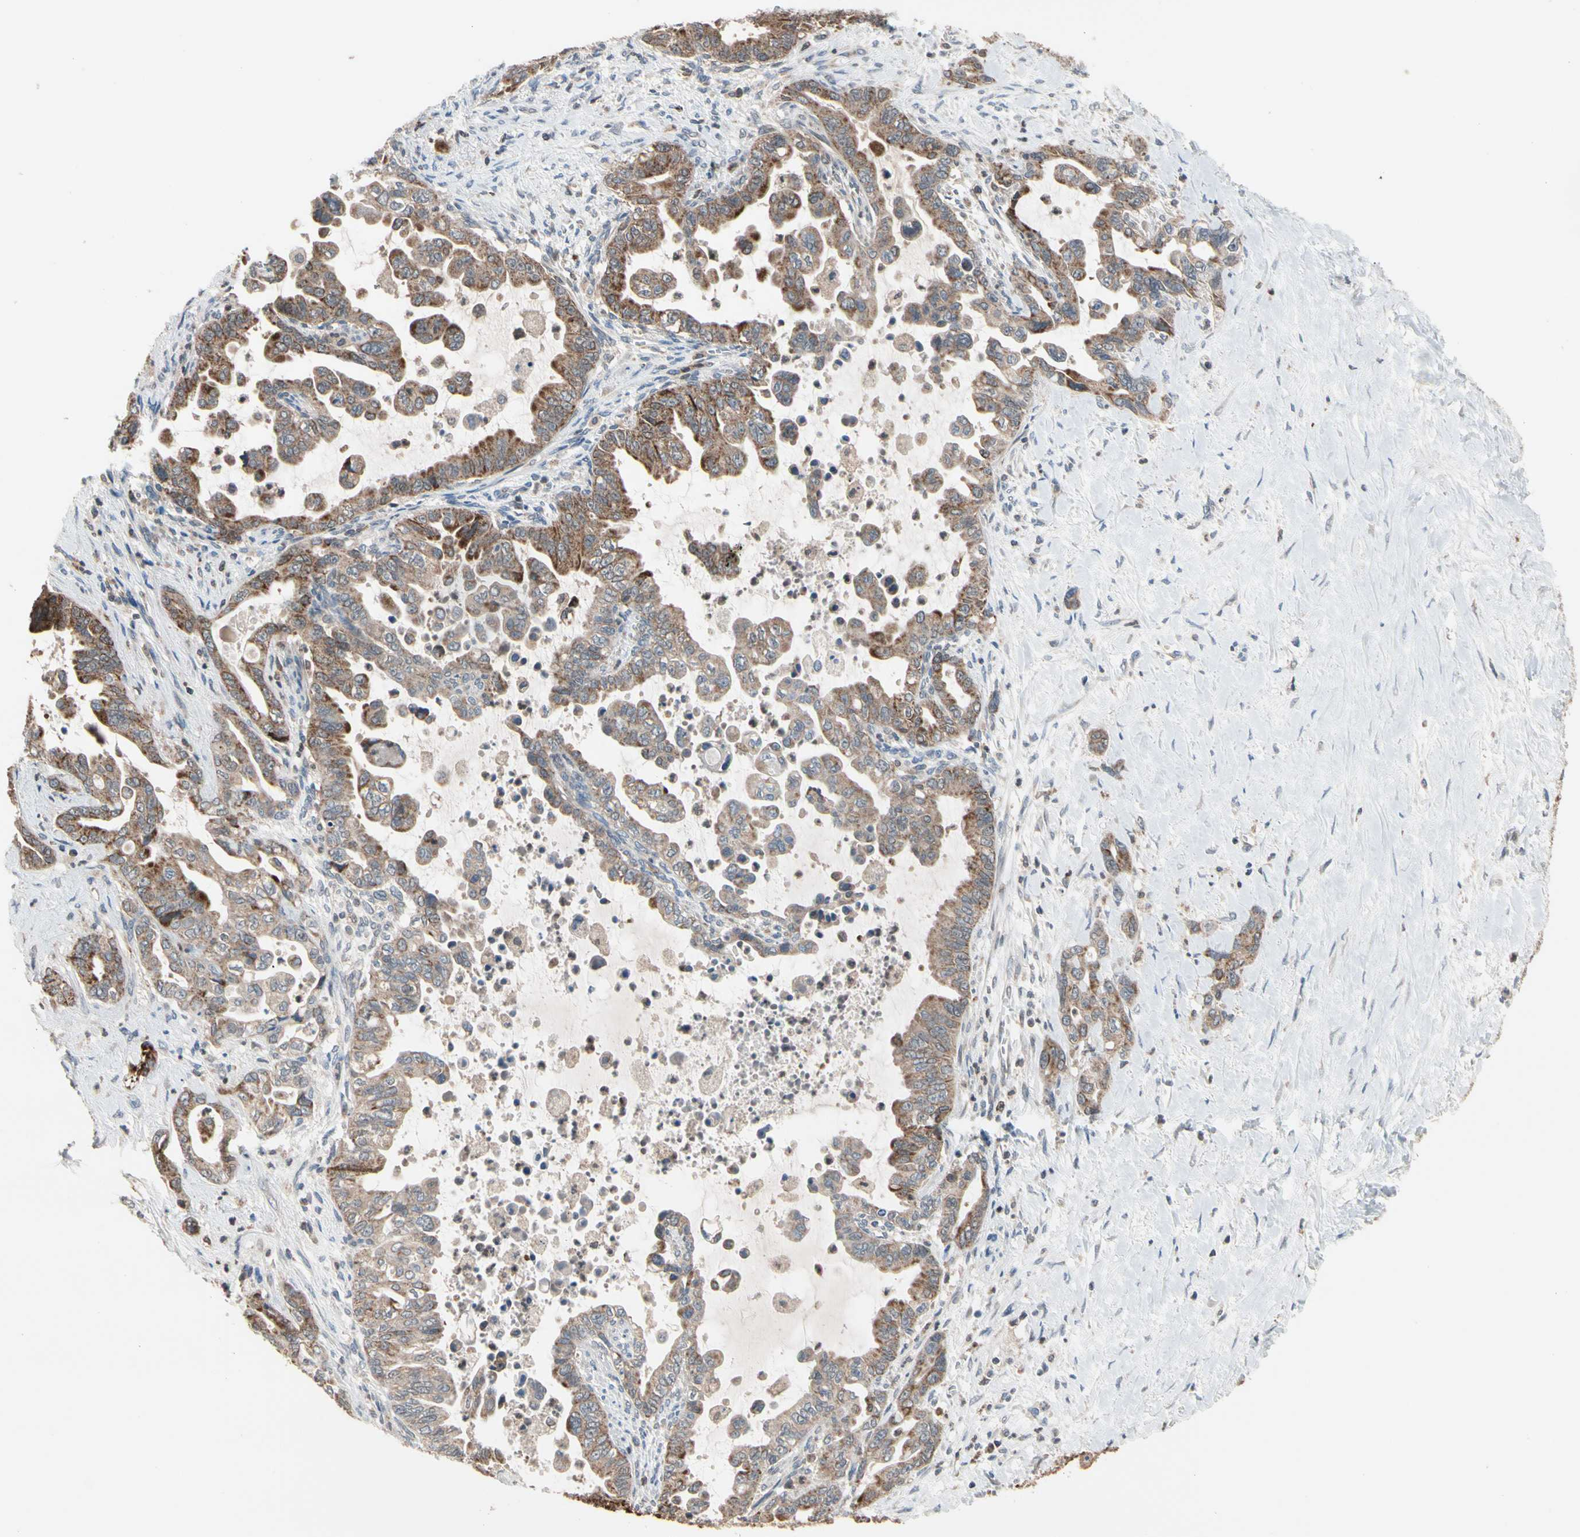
{"staining": {"intensity": "moderate", "quantity": ">75%", "location": "cytoplasmic/membranous"}, "tissue": "pancreatic cancer", "cell_type": "Tumor cells", "image_type": "cancer", "snomed": [{"axis": "morphology", "description": "Adenocarcinoma, NOS"}, {"axis": "topography", "description": "Pancreas"}], "caption": "Immunohistochemical staining of pancreatic adenocarcinoma shows medium levels of moderate cytoplasmic/membranous staining in about >75% of tumor cells.", "gene": "MTHFS", "patient": {"sex": "male", "age": 70}}